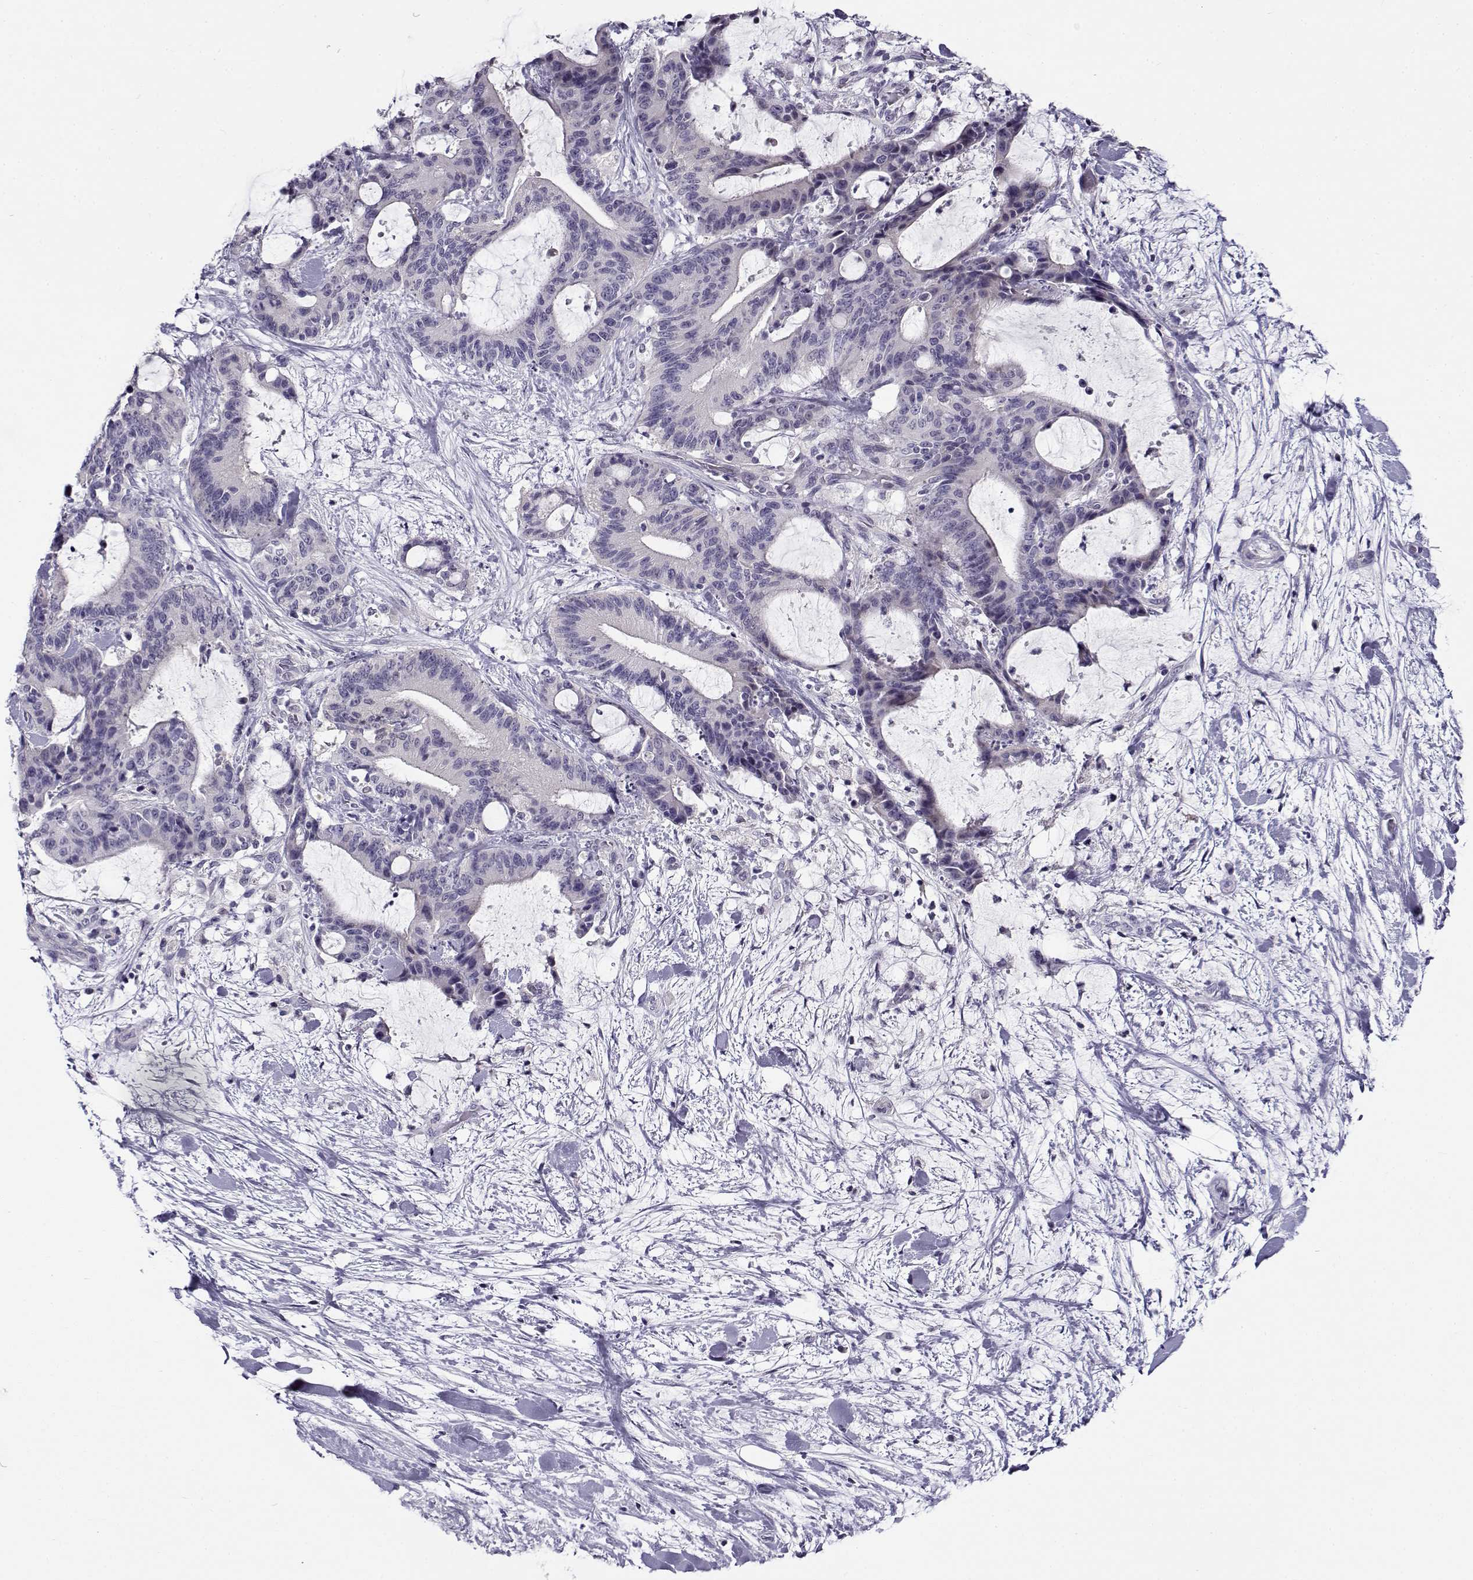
{"staining": {"intensity": "negative", "quantity": "none", "location": "none"}, "tissue": "liver cancer", "cell_type": "Tumor cells", "image_type": "cancer", "snomed": [{"axis": "morphology", "description": "Cholangiocarcinoma"}, {"axis": "topography", "description": "Liver"}], "caption": "Immunohistochemical staining of human liver cholangiocarcinoma displays no significant expression in tumor cells. The staining is performed using DAB (3,3'-diaminobenzidine) brown chromogen with nuclei counter-stained in using hematoxylin.", "gene": "FEZF1", "patient": {"sex": "female", "age": 73}}